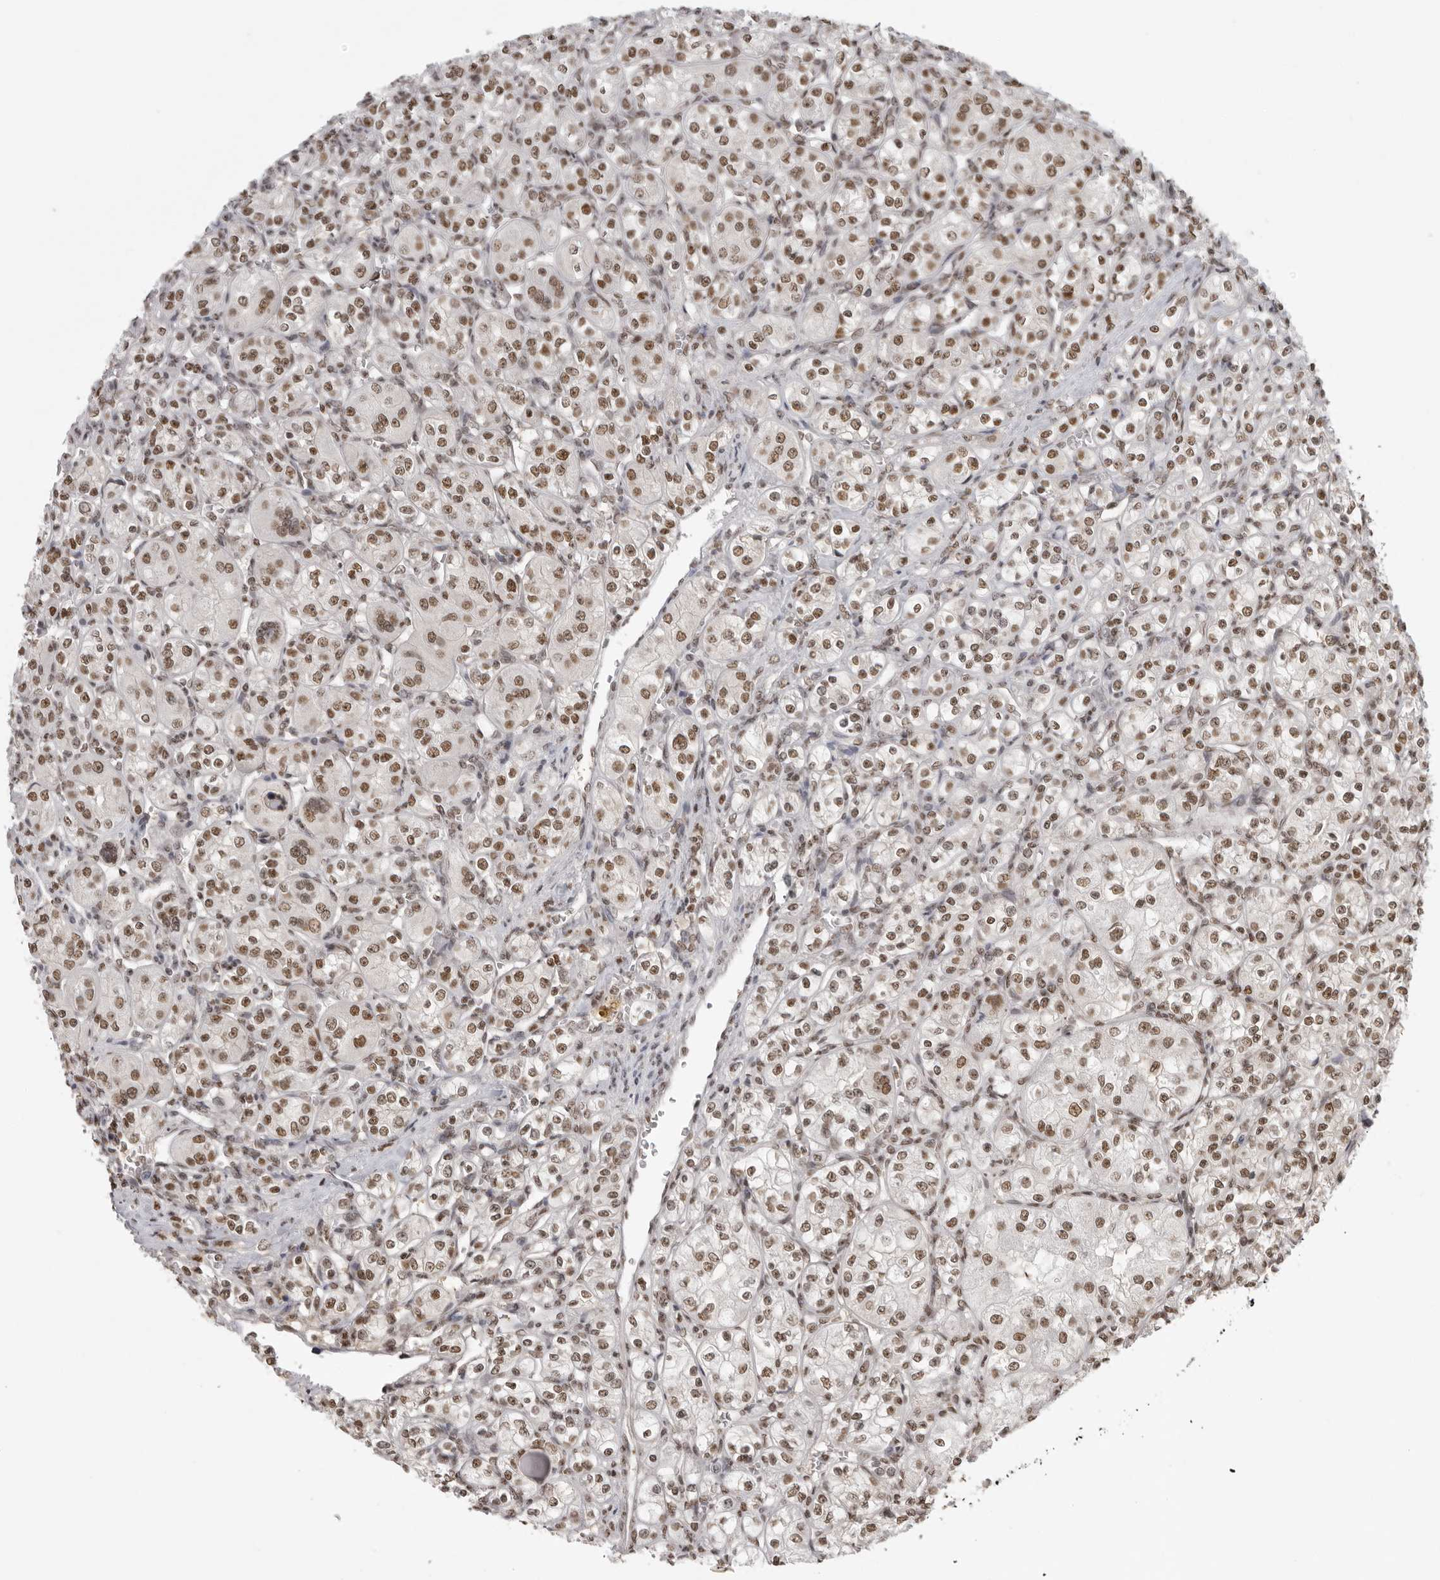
{"staining": {"intensity": "moderate", "quantity": ">75%", "location": "nuclear"}, "tissue": "renal cancer", "cell_type": "Tumor cells", "image_type": "cancer", "snomed": [{"axis": "morphology", "description": "Adenocarcinoma, NOS"}, {"axis": "topography", "description": "Kidney"}], "caption": "Protein staining of renal adenocarcinoma tissue displays moderate nuclear expression in about >75% of tumor cells.", "gene": "RPA2", "patient": {"sex": "male", "age": 77}}